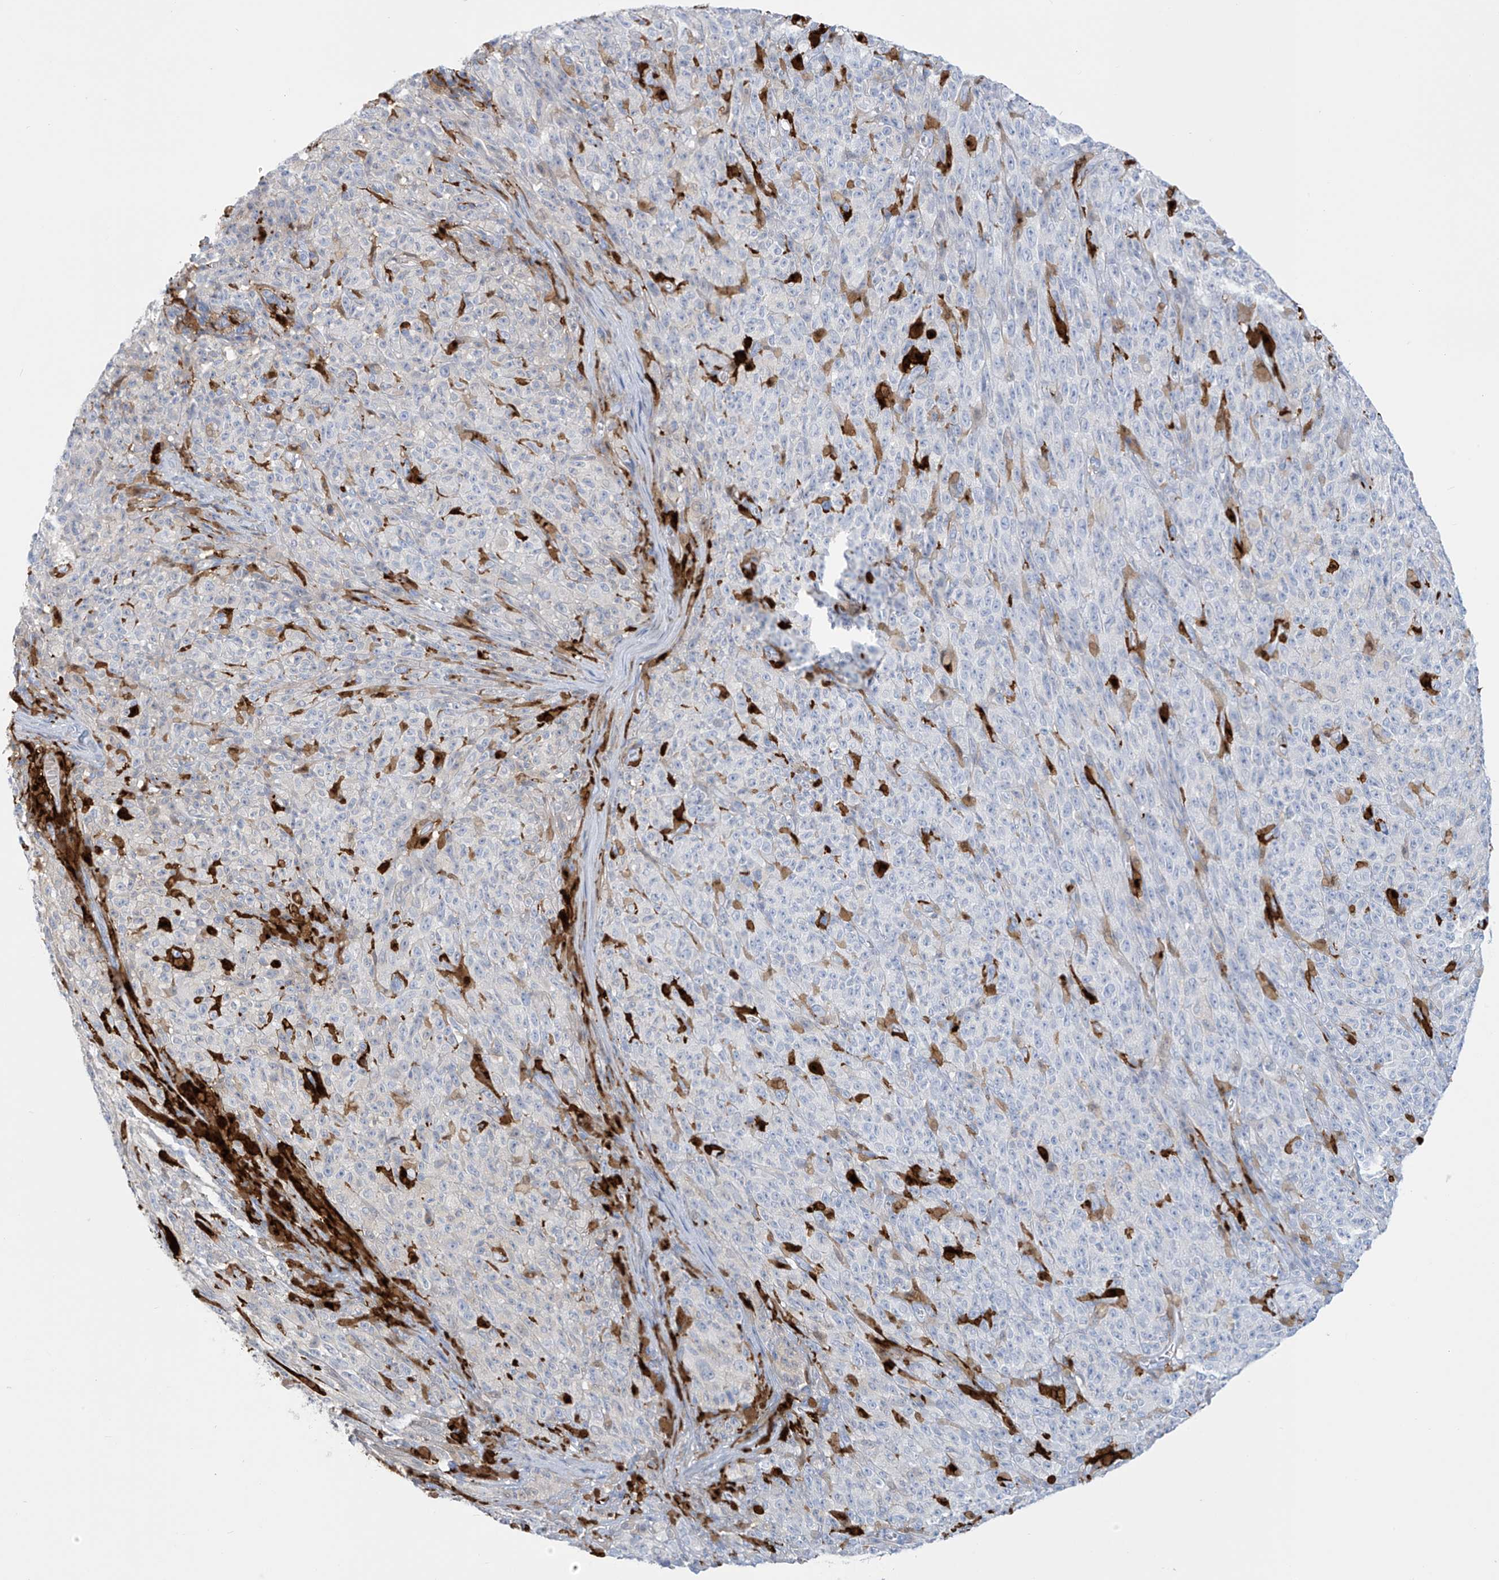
{"staining": {"intensity": "negative", "quantity": "none", "location": "none"}, "tissue": "melanoma", "cell_type": "Tumor cells", "image_type": "cancer", "snomed": [{"axis": "morphology", "description": "Malignant melanoma, NOS"}, {"axis": "topography", "description": "Skin"}], "caption": "Image shows no significant protein expression in tumor cells of malignant melanoma.", "gene": "TRMT2B", "patient": {"sex": "female", "age": 82}}